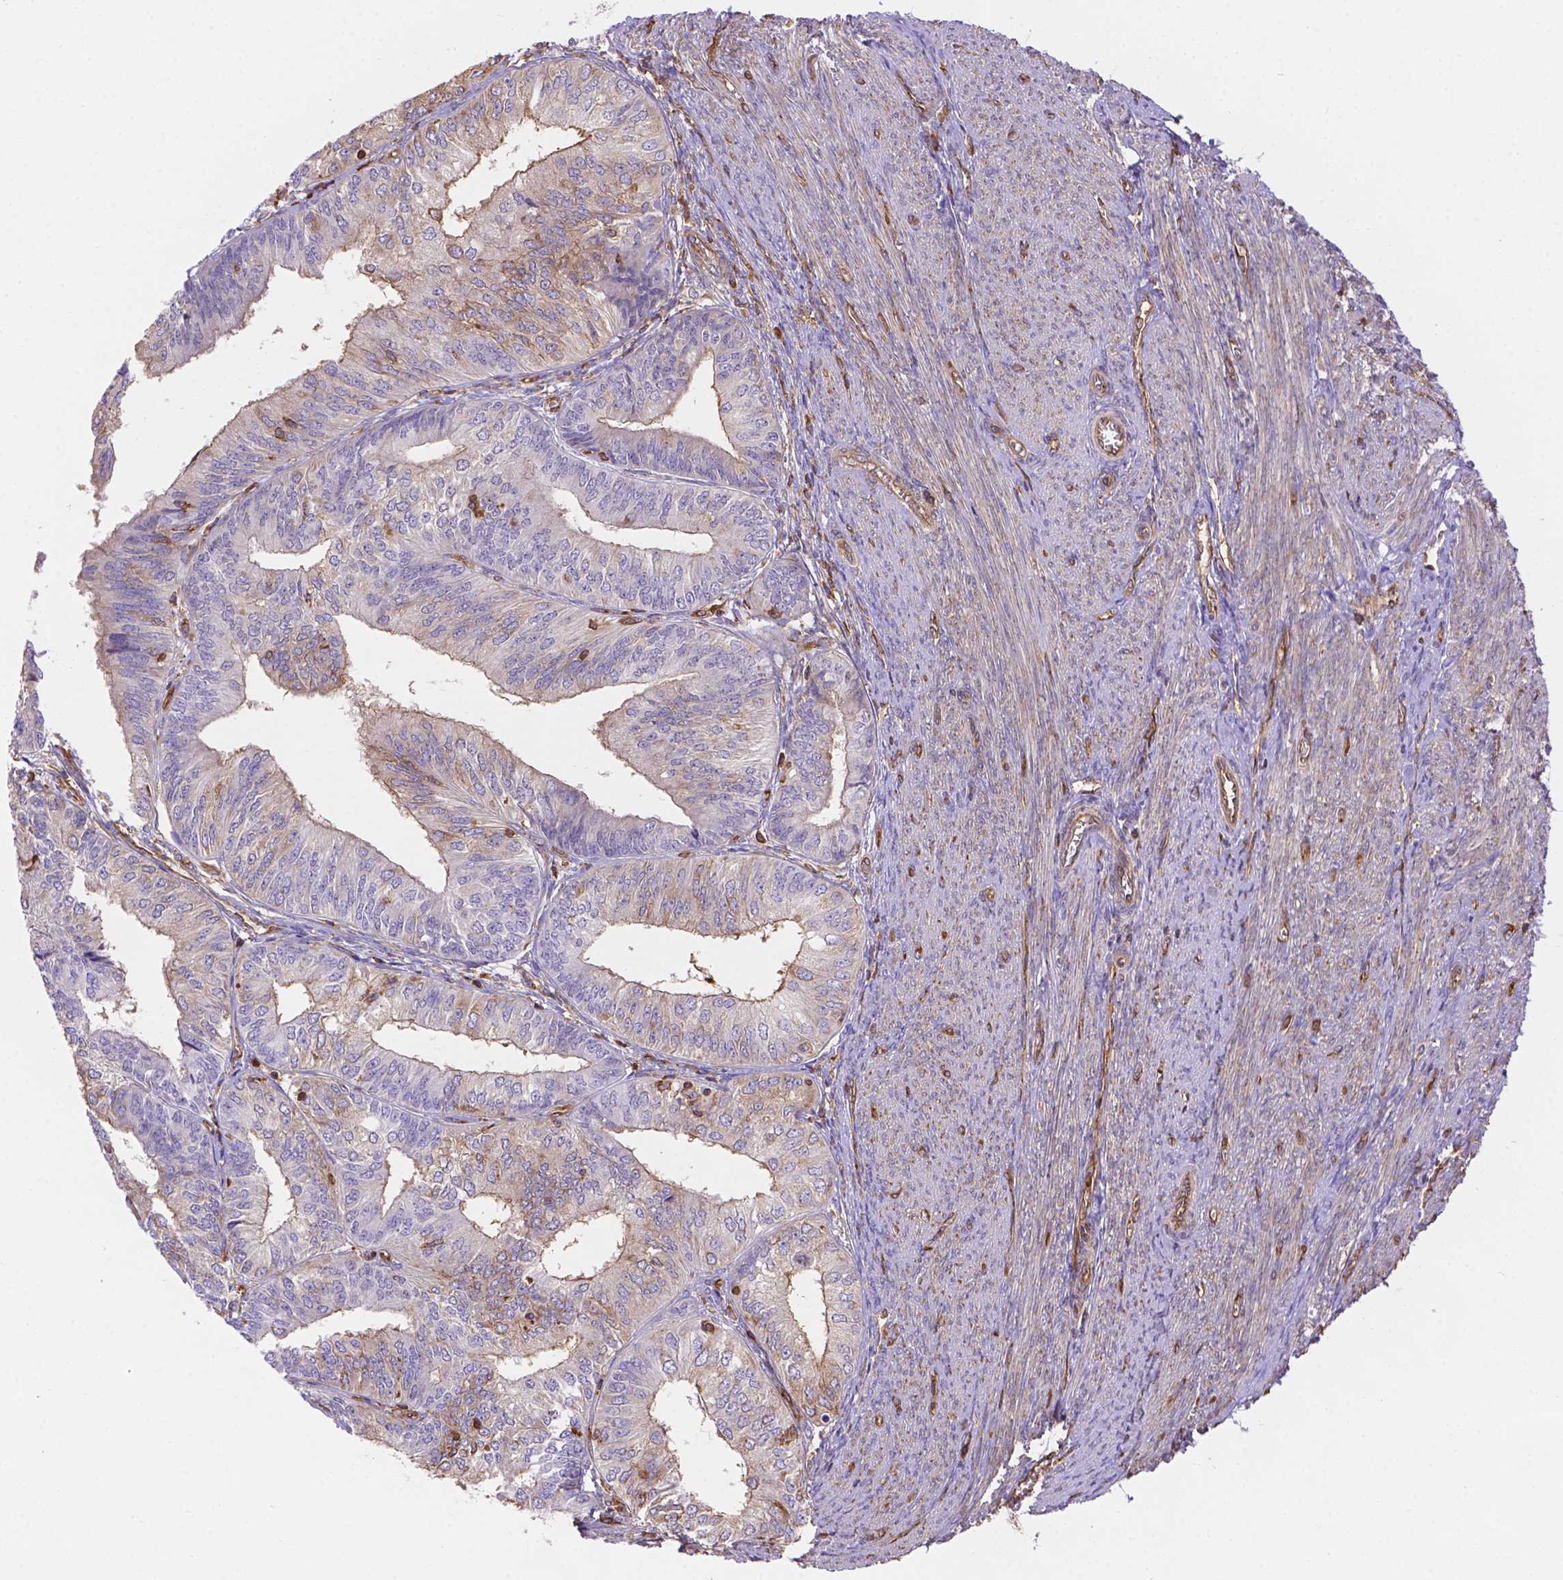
{"staining": {"intensity": "moderate", "quantity": "<25%", "location": "cytoplasmic/membranous"}, "tissue": "endometrial cancer", "cell_type": "Tumor cells", "image_type": "cancer", "snomed": [{"axis": "morphology", "description": "Adenocarcinoma, NOS"}, {"axis": "topography", "description": "Endometrium"}], "caption": "Immunohistochemistry staining of endometrial adenocarcinoma, which demonstrates low levels of moderate cytoplasmic/membranous positivity in about <25% of tumor cells indicating moderate cytoplasmic/membranous protein positivity. The staining was performed using DAB (3,3'-diaminobenzidine) (brown) for protein detection and nuclei were counterstained in hematoxylin (blue).", "gene": "DMWD", "patient": {"sex": "female", "age": 58}}